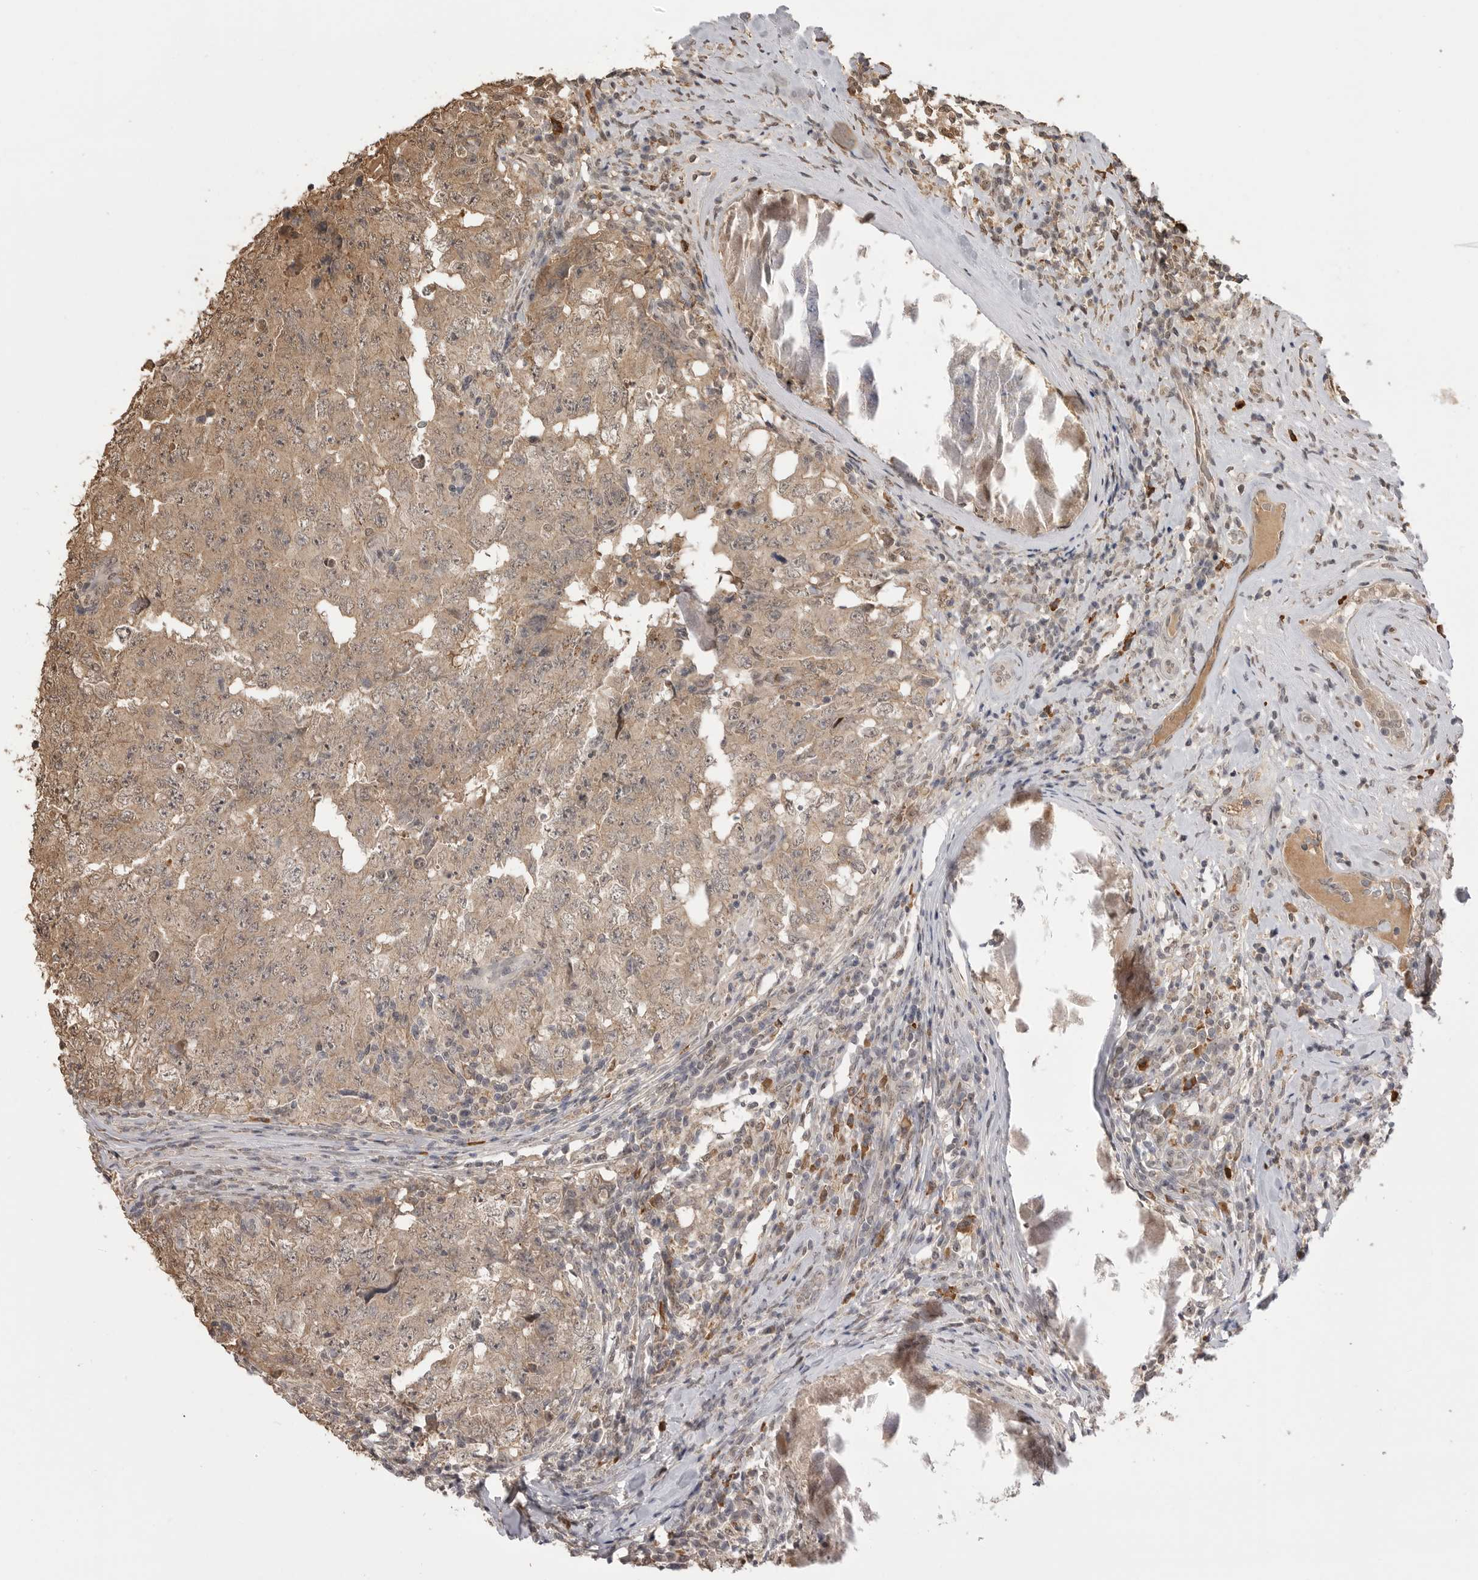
{"staining": {"intensity": "moderate", "quantity": ">75%", "location": "cytoplasmic/membranous"}, "tissue": "testis cancer", "cell_type": "Tumor cells", "image_type": "cancer", "snomed": [{"axis": "morphology", "description": "Carcinoma, Embryonal, NOS"}, {"axis": "topography", "description": "Testis"}], "caption": "This is an image of IHC staining of testis embryonal carcinoma, which shows moderate positivity in the cytoplasmic/membranous of tumor cells.", "gene": "ASPSCR1", "patient": {"sex": "male", "age": 26}}